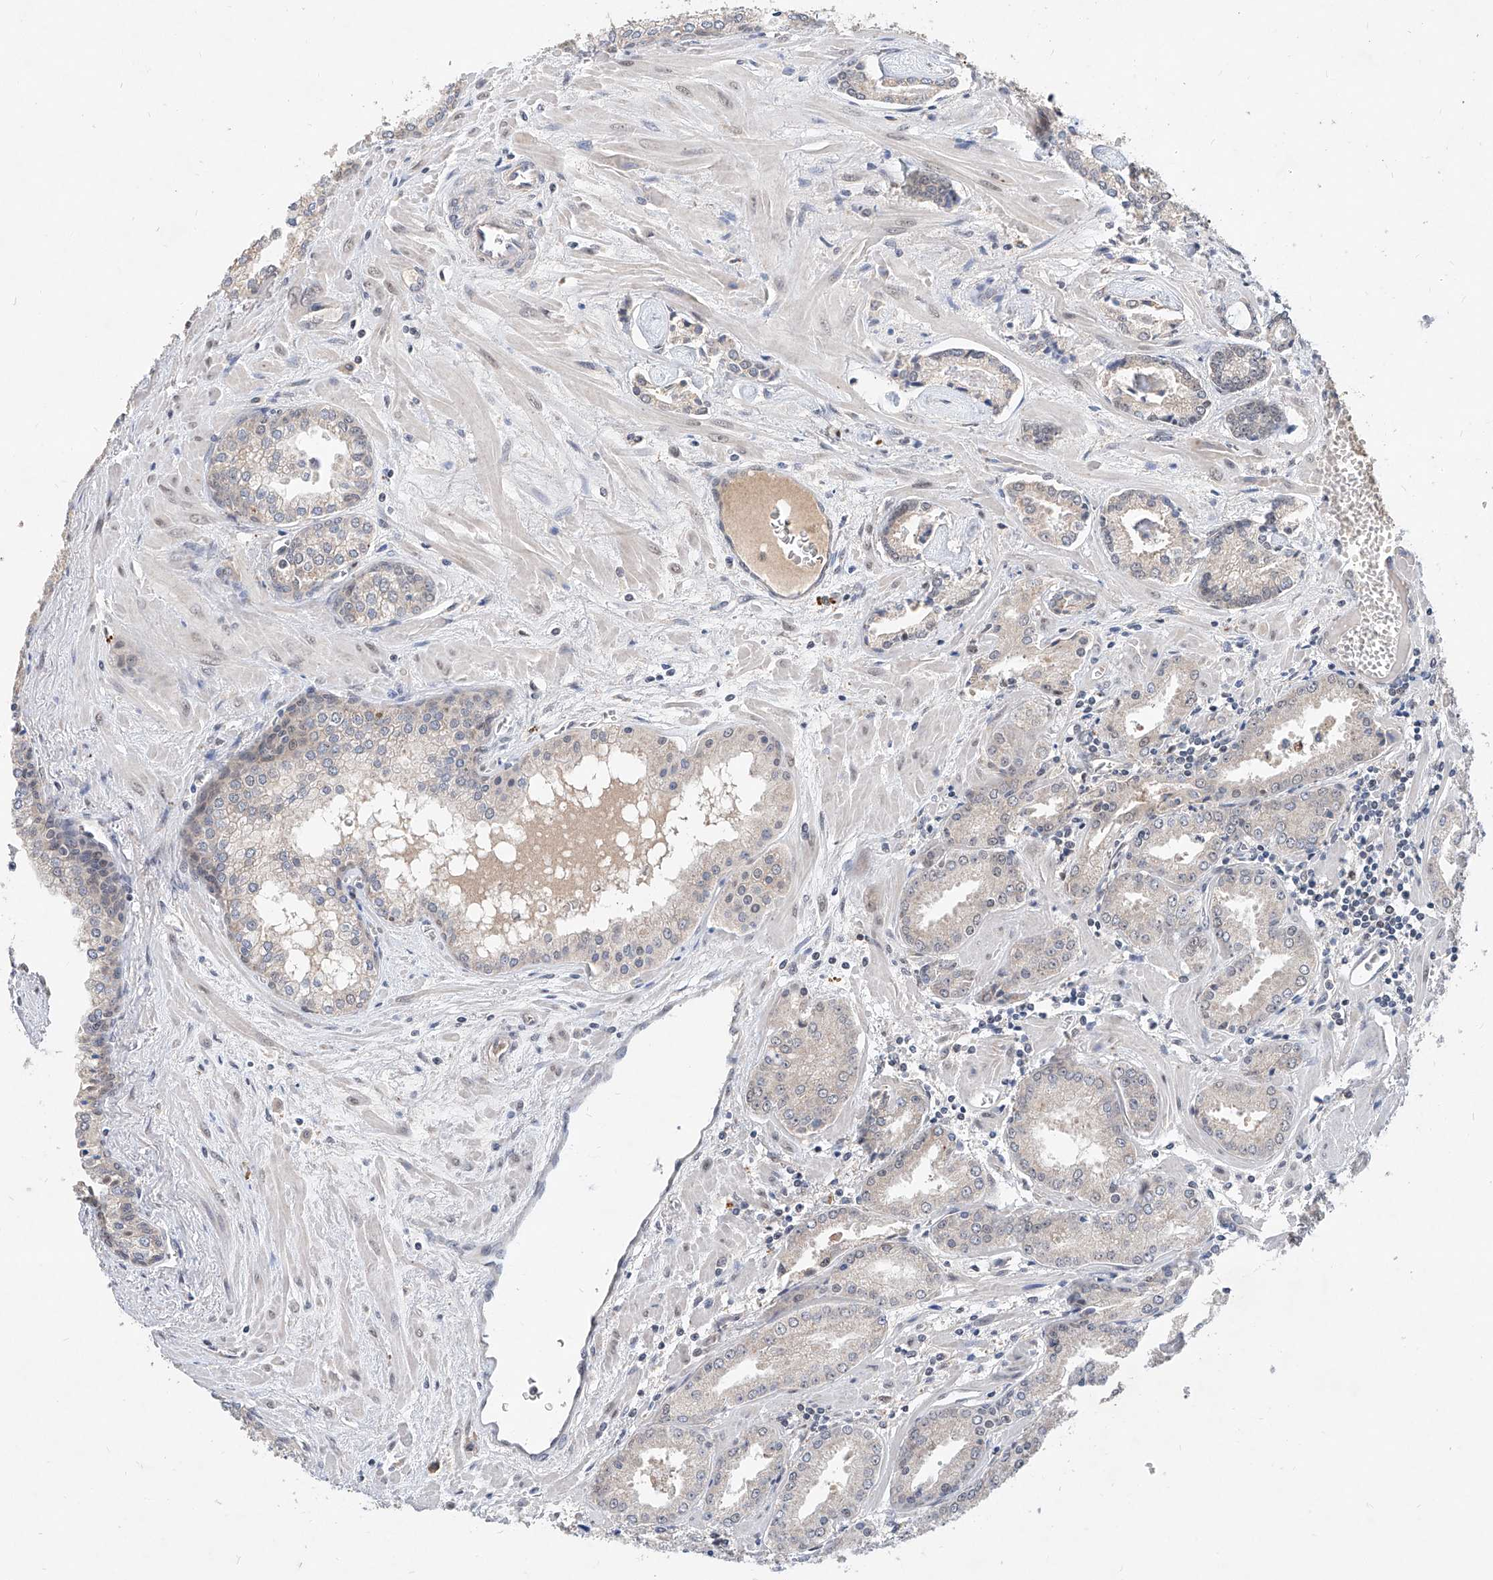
{"staining": {"intensity": "negative", "quantity": "none", "location": "none"}, "tissue": "prostate cancer", "cell_type": "Tumor cells", "image_type": "cancer", "snomed": [{"axis": "morphology", "description": "Adenocarcinoma, Low grade"}, {"axis": "topography", "description": "Prostate"}], "caption": "IHC photomicrograph of neoplastic tissue: human prostate cancer stained with DAB (3,3'-diaminobenzidine) displays no significant protein positivity in tumor cells.", "gene": "CARMIL3", "patient": {"sex": "male", "age": 67}}